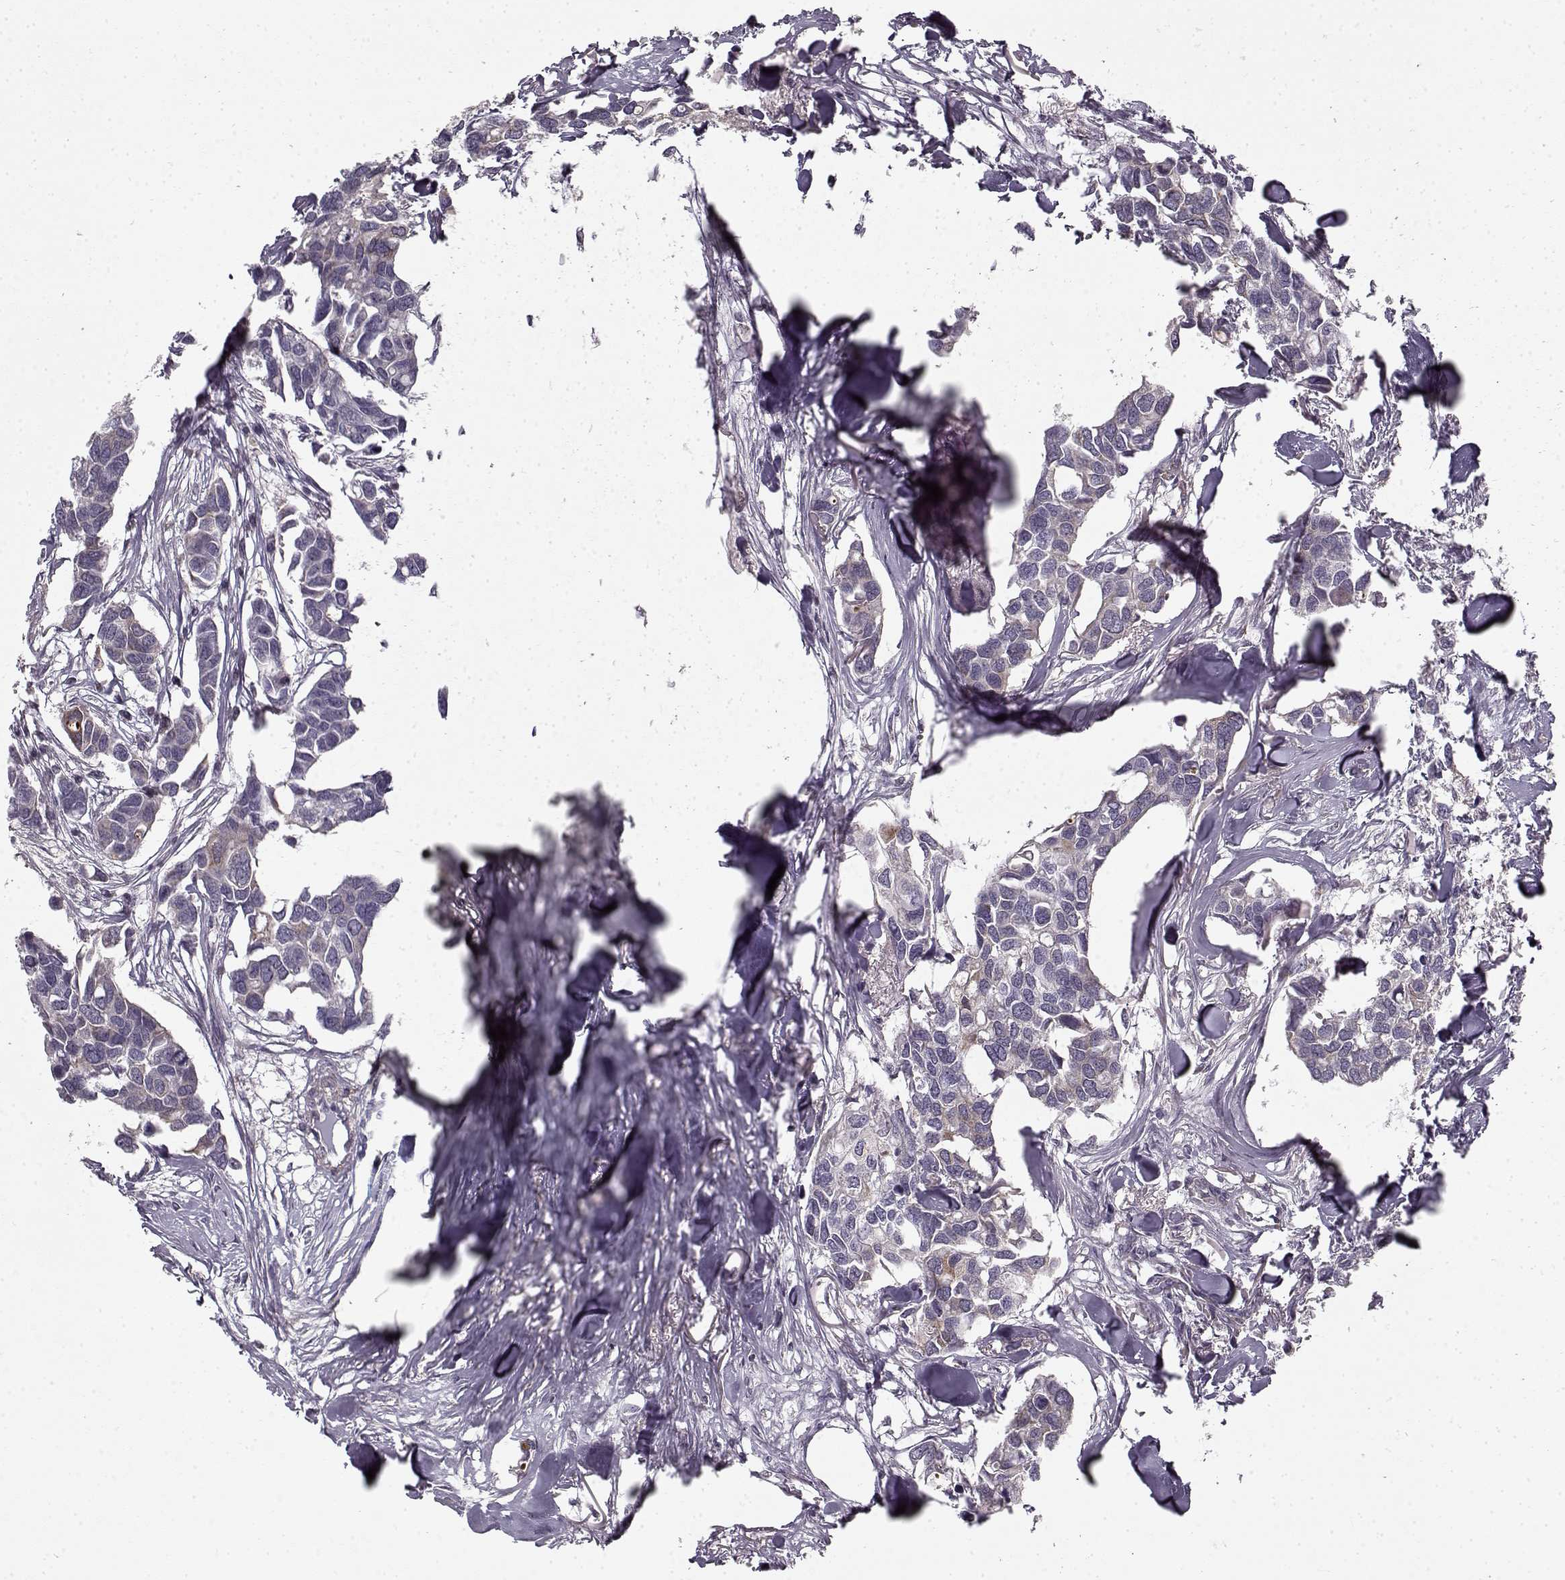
{"staining": {"intensity": "negative", "quantity": "none", "location": "none"}, "tissue": "breast cancer", "cell_type": "Tumor cells", "image_type": "cancer", "snomed": [{"axis": "morphology", "description": "Duct carcinoma"}, {"axis": "topography", "description": "Breast"}], "caption": "The immunohistochemistry image has no significant positivity in tumor cells of breast infiltrating ductal carcinoma tissue.", "gene": "LAMB2", "patient": {"sex": "female", "age": 83}}